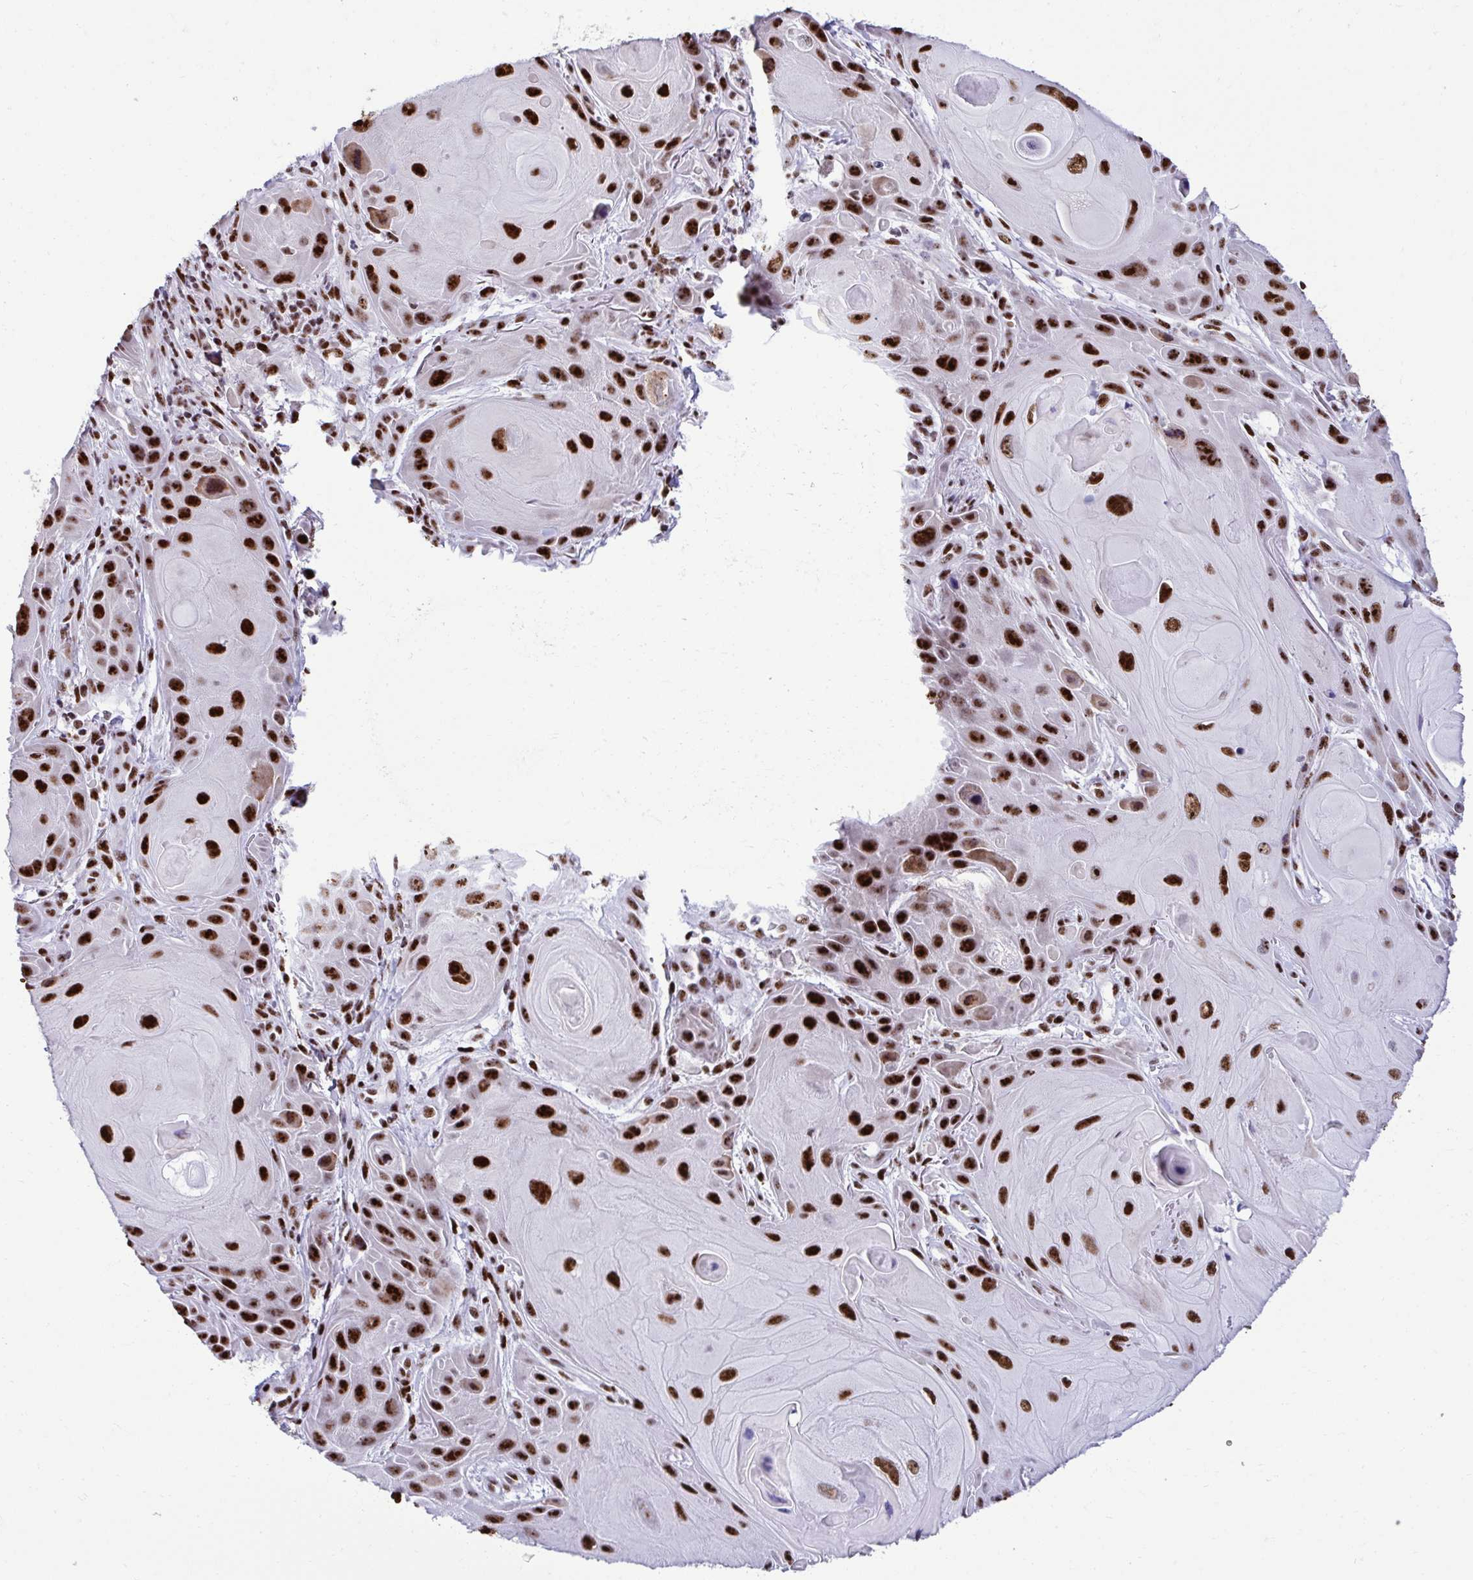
{"staining": {"intensity": "strong", "quantity": ">75%", "location": "nuclear"}, "tissue": "skin cancer", "cell_type": "Tumor cells", "image_type": "cancer", "snomed": [{"axis": "morphology", "description": "Squamous cell carcinoma, NOS"}, {"axis": "topography", "description": "Skin"}], "caption": "There is high levels of strong nuclear staining in tumor cells of skin cancer (squamous cell carcinoma), as demonstrated by immunohistochemical staining (brown color).", "gene": "PELP1", "patient": {"sex": "female", "age": 94}}